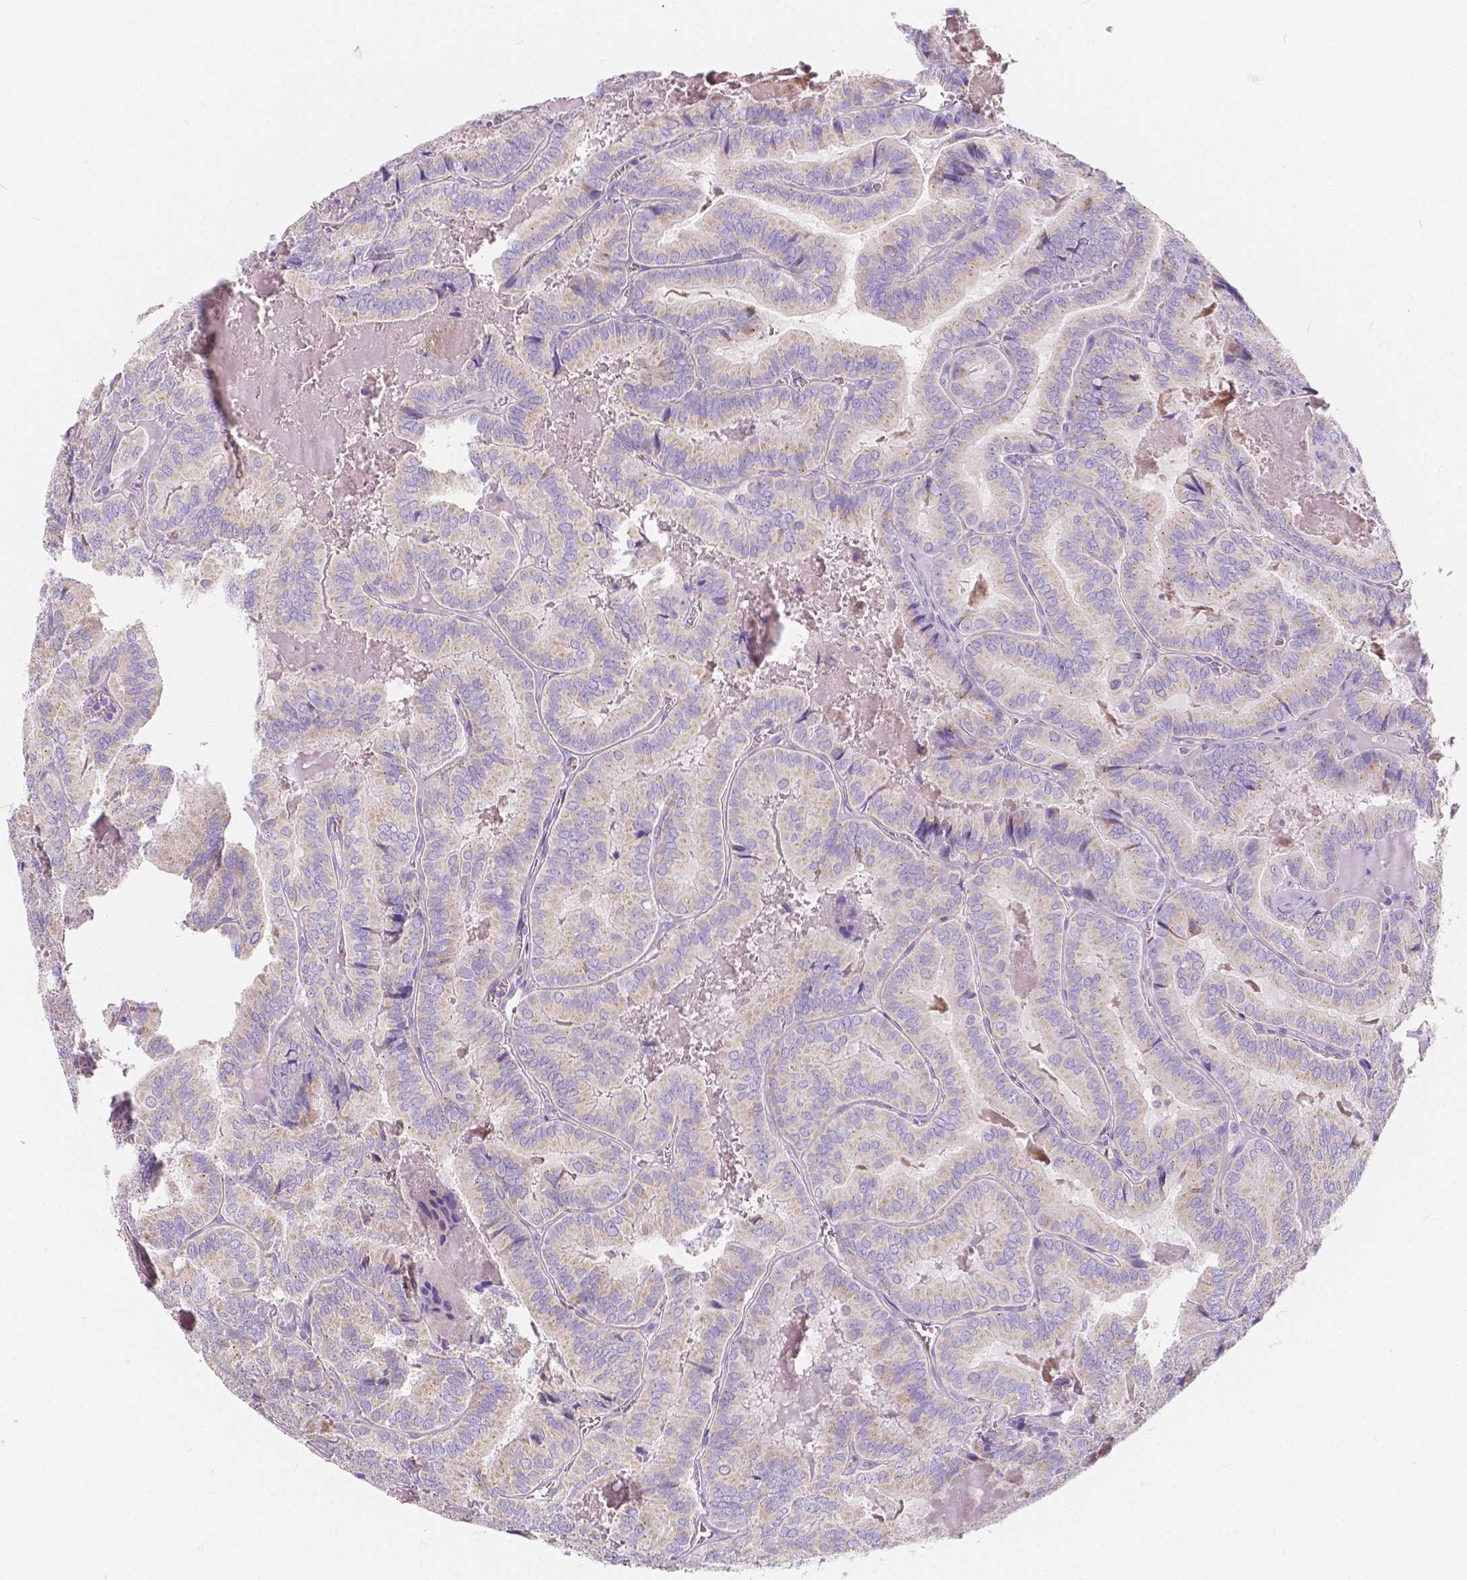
{"staining": {"intensity": "weak", "quantity": "25%-75%", "location": "cytoplasmic/membranous"}, "tissue": "thyroid cancer", "cell_type": "Tumor cells", "image_type": "cancer", "snomed": [{"axis": "morphology", "description": "Papillary adenocarcinoma, NOS"}, {"axis": "topography", "description": "Thyroid gland"}], "caption": "An immunohistochemistry micrograph of tumor tissue is shown. Protein staining in brown shows weak cytoplasmic/membranous positivity in thyroid cancer (papillary adenocarcinoma) within tumor cells. (DAB IHC with brightfield microscopy, high magnification).", "gene": "RNF186", "patient": {"sex": "female", "age": 75}}